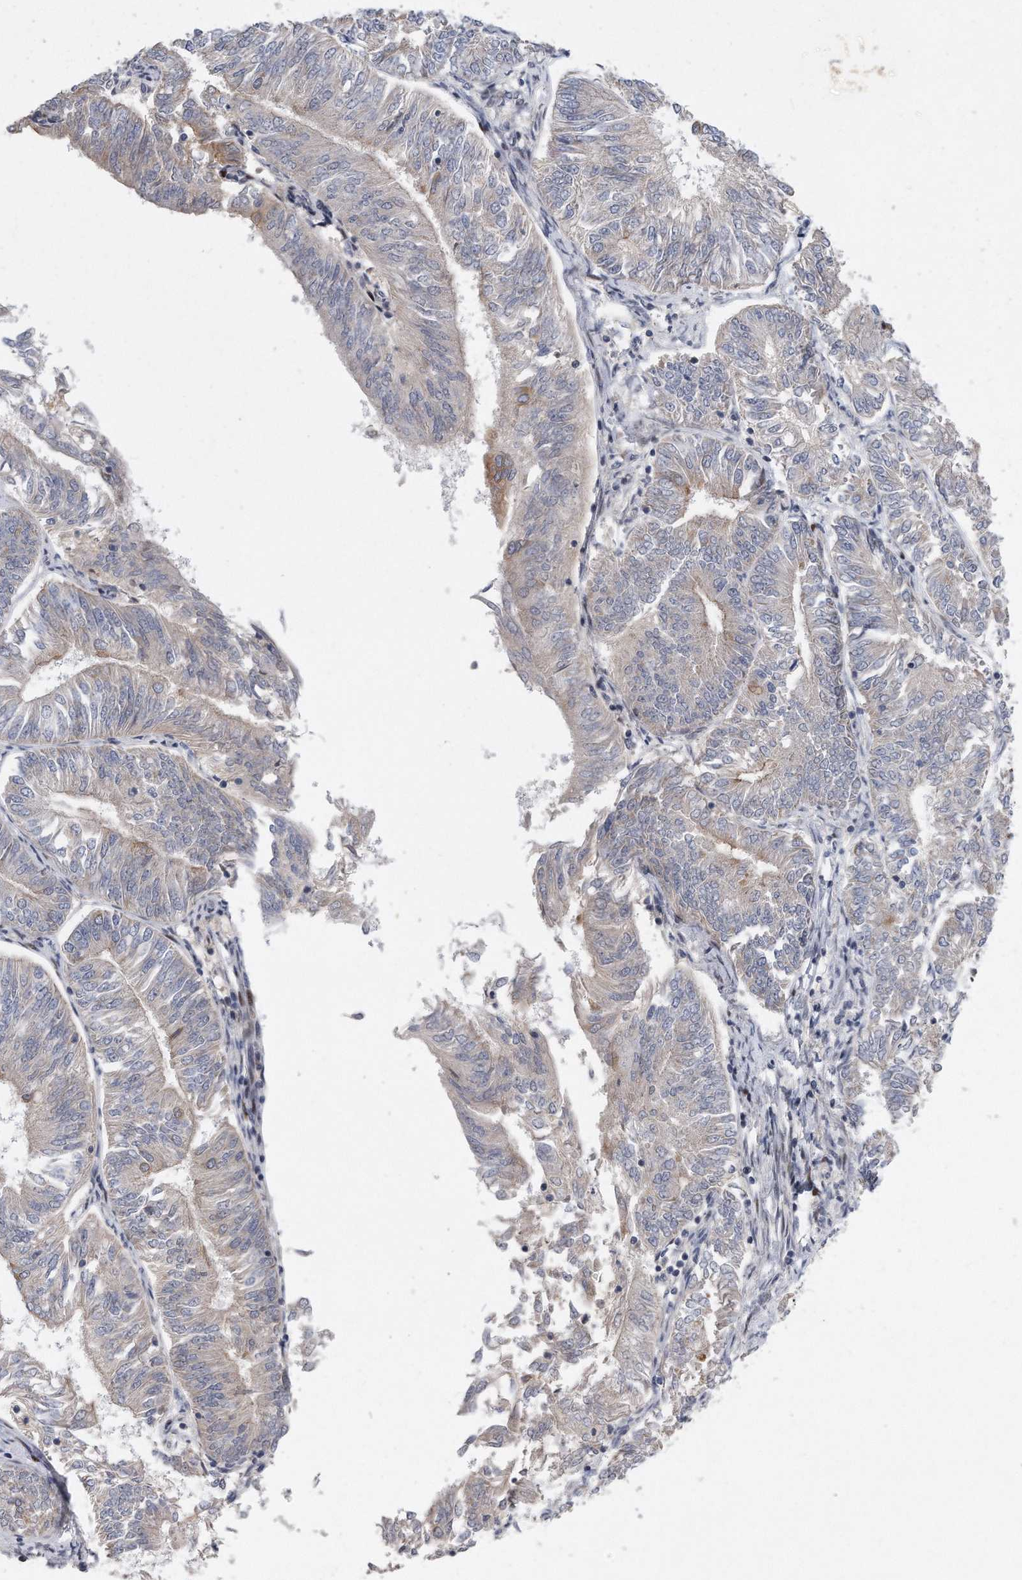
{"staining": {"intensity": "negative", "quantity": "none", "location": "none"}, "tissue": "endometrial cancer", "cell_type": "Tumor cells", "image_type": "cancer", "snomed": [{"axis": "morphology", "description": "Adenocarcinoma, NOS"}, {"axis": "topography", "description": "Endometrium"}], "caption": "High power microscopy micrograph of an immunohistochemistry micrograph of endometrial adenocarcinoma, revealing no significant expression in tumor cells.", "gene": "CDH12", "patient": {"sex": "female", "age": 58}}